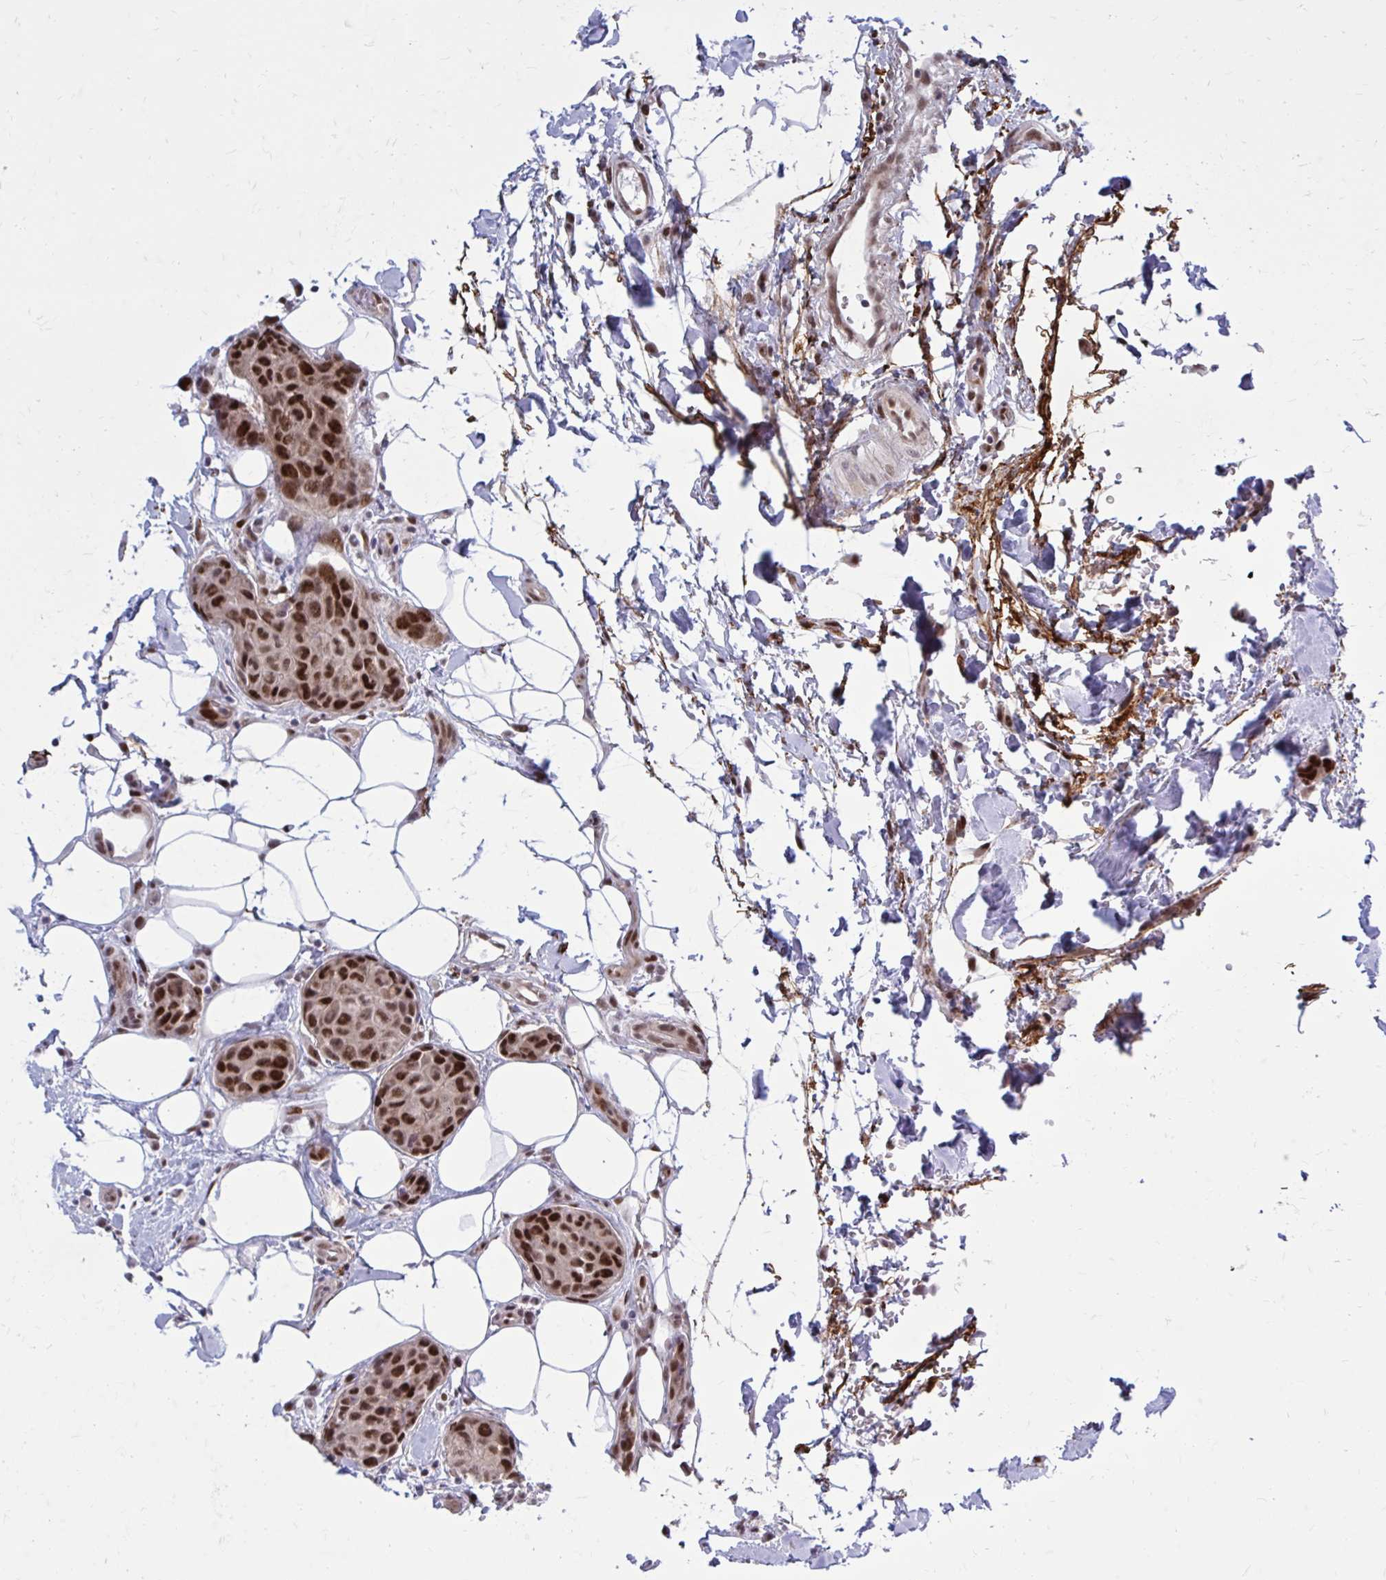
{"staining": {"intensity": "strong", "quantity": ">75%", "location": "nuclear"}, "tissue": "breast cancer", "cell_type": "Tumor cells", "image_type": "cancer", "snomed": [{"axis": "morphology", "description": "Duct carcinoma"}, {"axis": "topography", "description": "Breast"}, {"axis": "topography", "description": "Lymph node"}], "caption": "Breast cancer (infiltrating ductal carcinoma) was stained to show a protein in brown. There is high levels of strong nuclear positivity in about >75% of tumor cells.", "gene": "PSME4", "patient": {"sex": "female", "age": 80}}